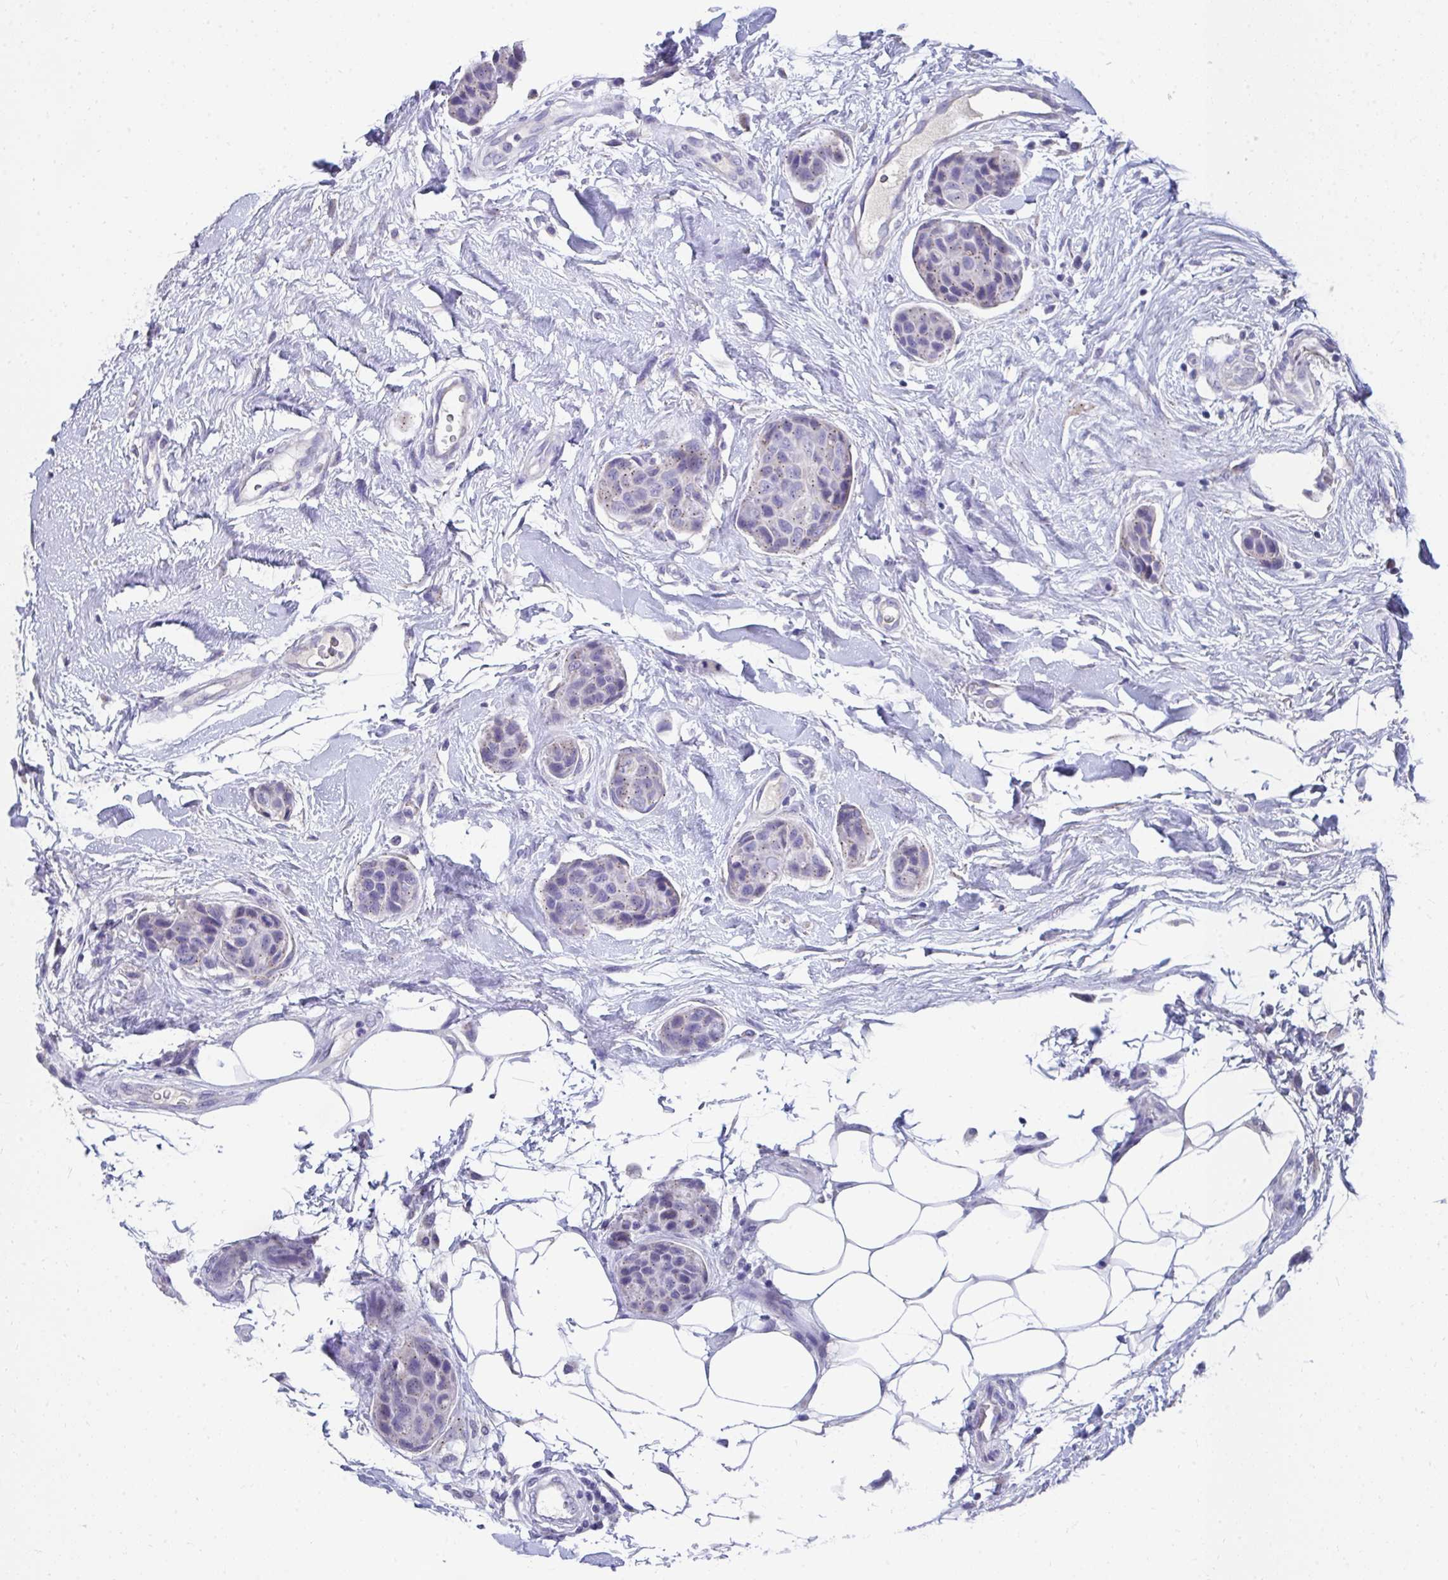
{"staining": {"intensity": "weak", "quantity": "<25%", "location": "cytoplasmic/membranous"}, "tissue": "breast cancer", "cell_type": "Tumor cells", "image_type": "cancer", "snomed": [{"axis": "morphology", "description": "Duct carcinoma"}, {"axis": "topography", "description": "Breast"}, {"axis": "topography", "description": "Lymph node"}], "caption": "The photomicrograph shows no staining of tumor cells in infiltrating ductal carcinoma (breast).", "gene": "TMPRSS2", "patient": {"sex": "female", "age": 80}}